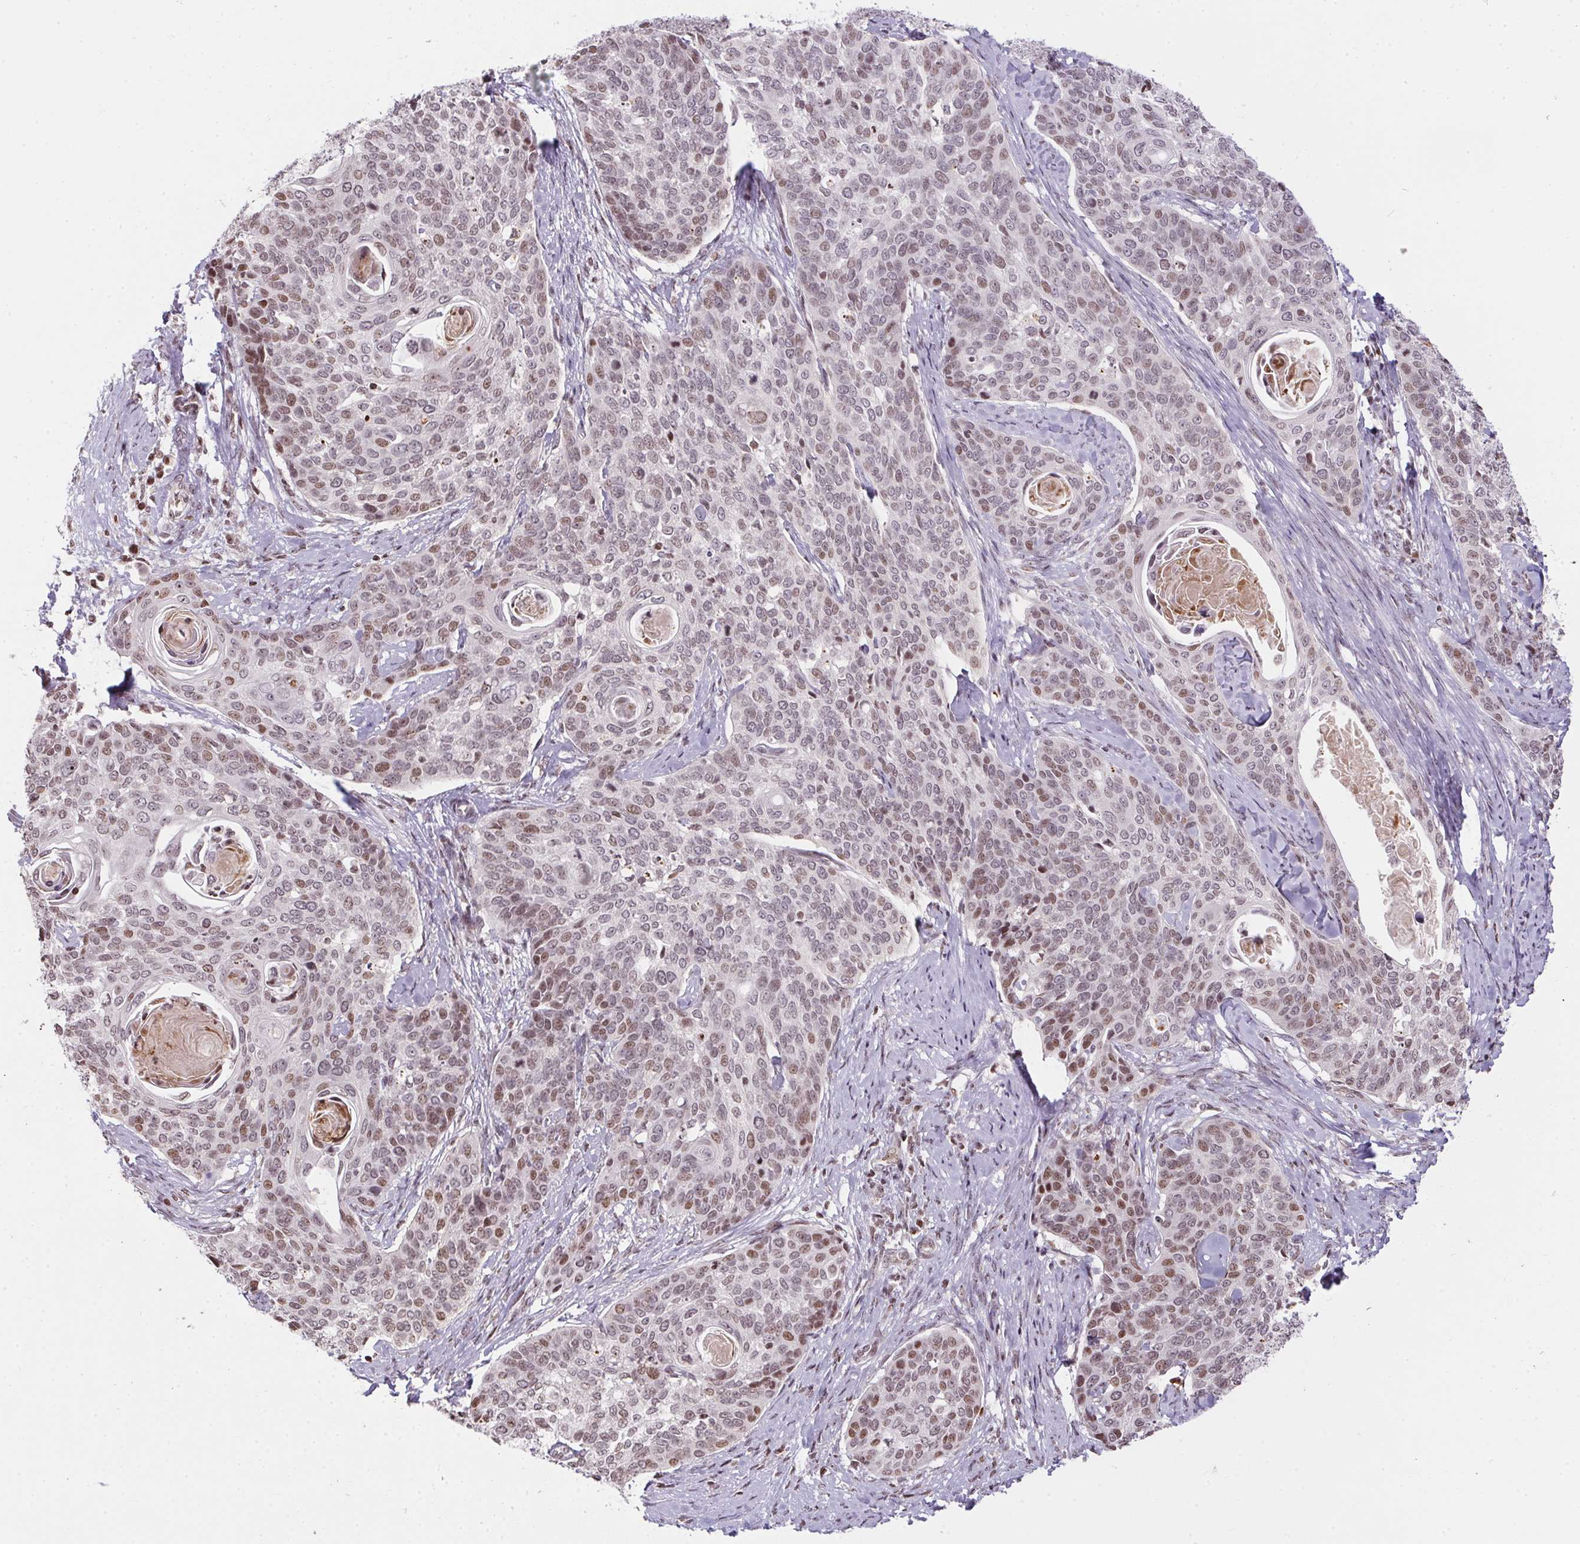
{"staining": {"intensity": "weak", "quantity": "25%-75%", "location": "nuclear"}, "tissue": "cervical cancer", "cell_type": "Tumor cells", "image_type": "cancer", "snomed": [{"axis": "morphology", "description": "Squamous cell carcinoma, NOS"}, {"axis": "topography", "description": "Cervix"}], "caption": "Immunohistochemical staining of cervical squamous cell carcinoma demonstrates low levels of weak nuclear protein expression in approximately 25%-75% of tumor cells.", "gene": "RNF181", "patient": {"sex": "female", "age": 69}}